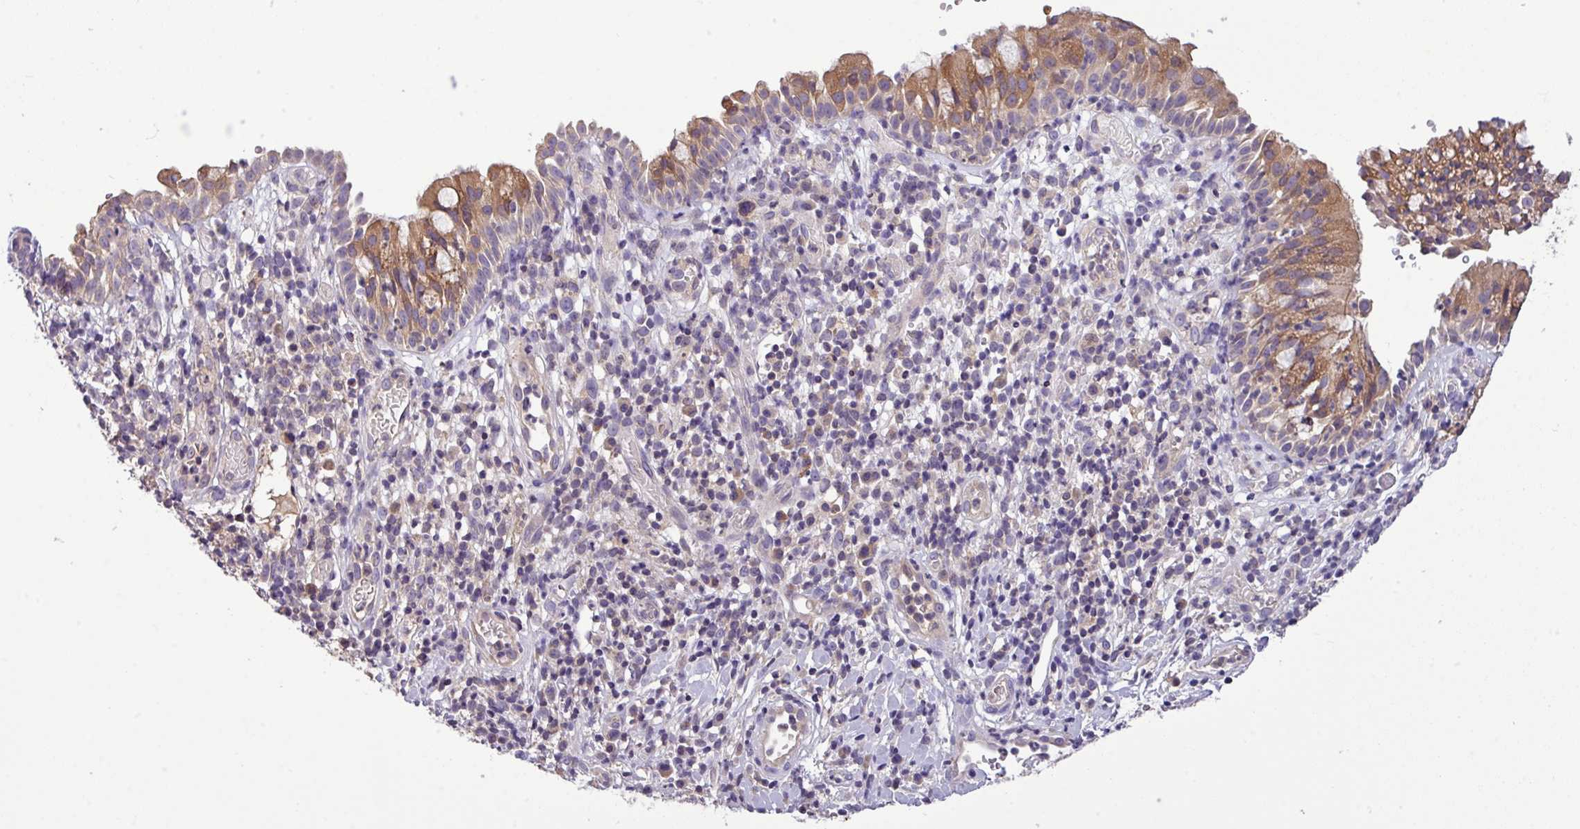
{"staining": {"intensity": "moderate", "quantity": "25%-75%", "location": "cytoplasmic/membranous"}, "tissue": "nasopharynx", "cell_type": "Respiratory epithelial cells", "image_type": "normal", "snomed": [{"axis": "morphology", "description": "Normal tissue, NOS"}, {"axis": "topography", "description": "Nasopharynx"}], "caption": "Immunohistochemistry (DAB (3,3'-diaminobenzidine)) staining of unremarkable human nasopharynx reveals moderate cytoplasmic/membranous protein expression in about 25%-75% of respiratory epithelial cells. (brown staining indicates protein expression, while blue staining denotes nuclei).", "gene": "TMEM62", "patient": {"sex": "male", "age": 65}}